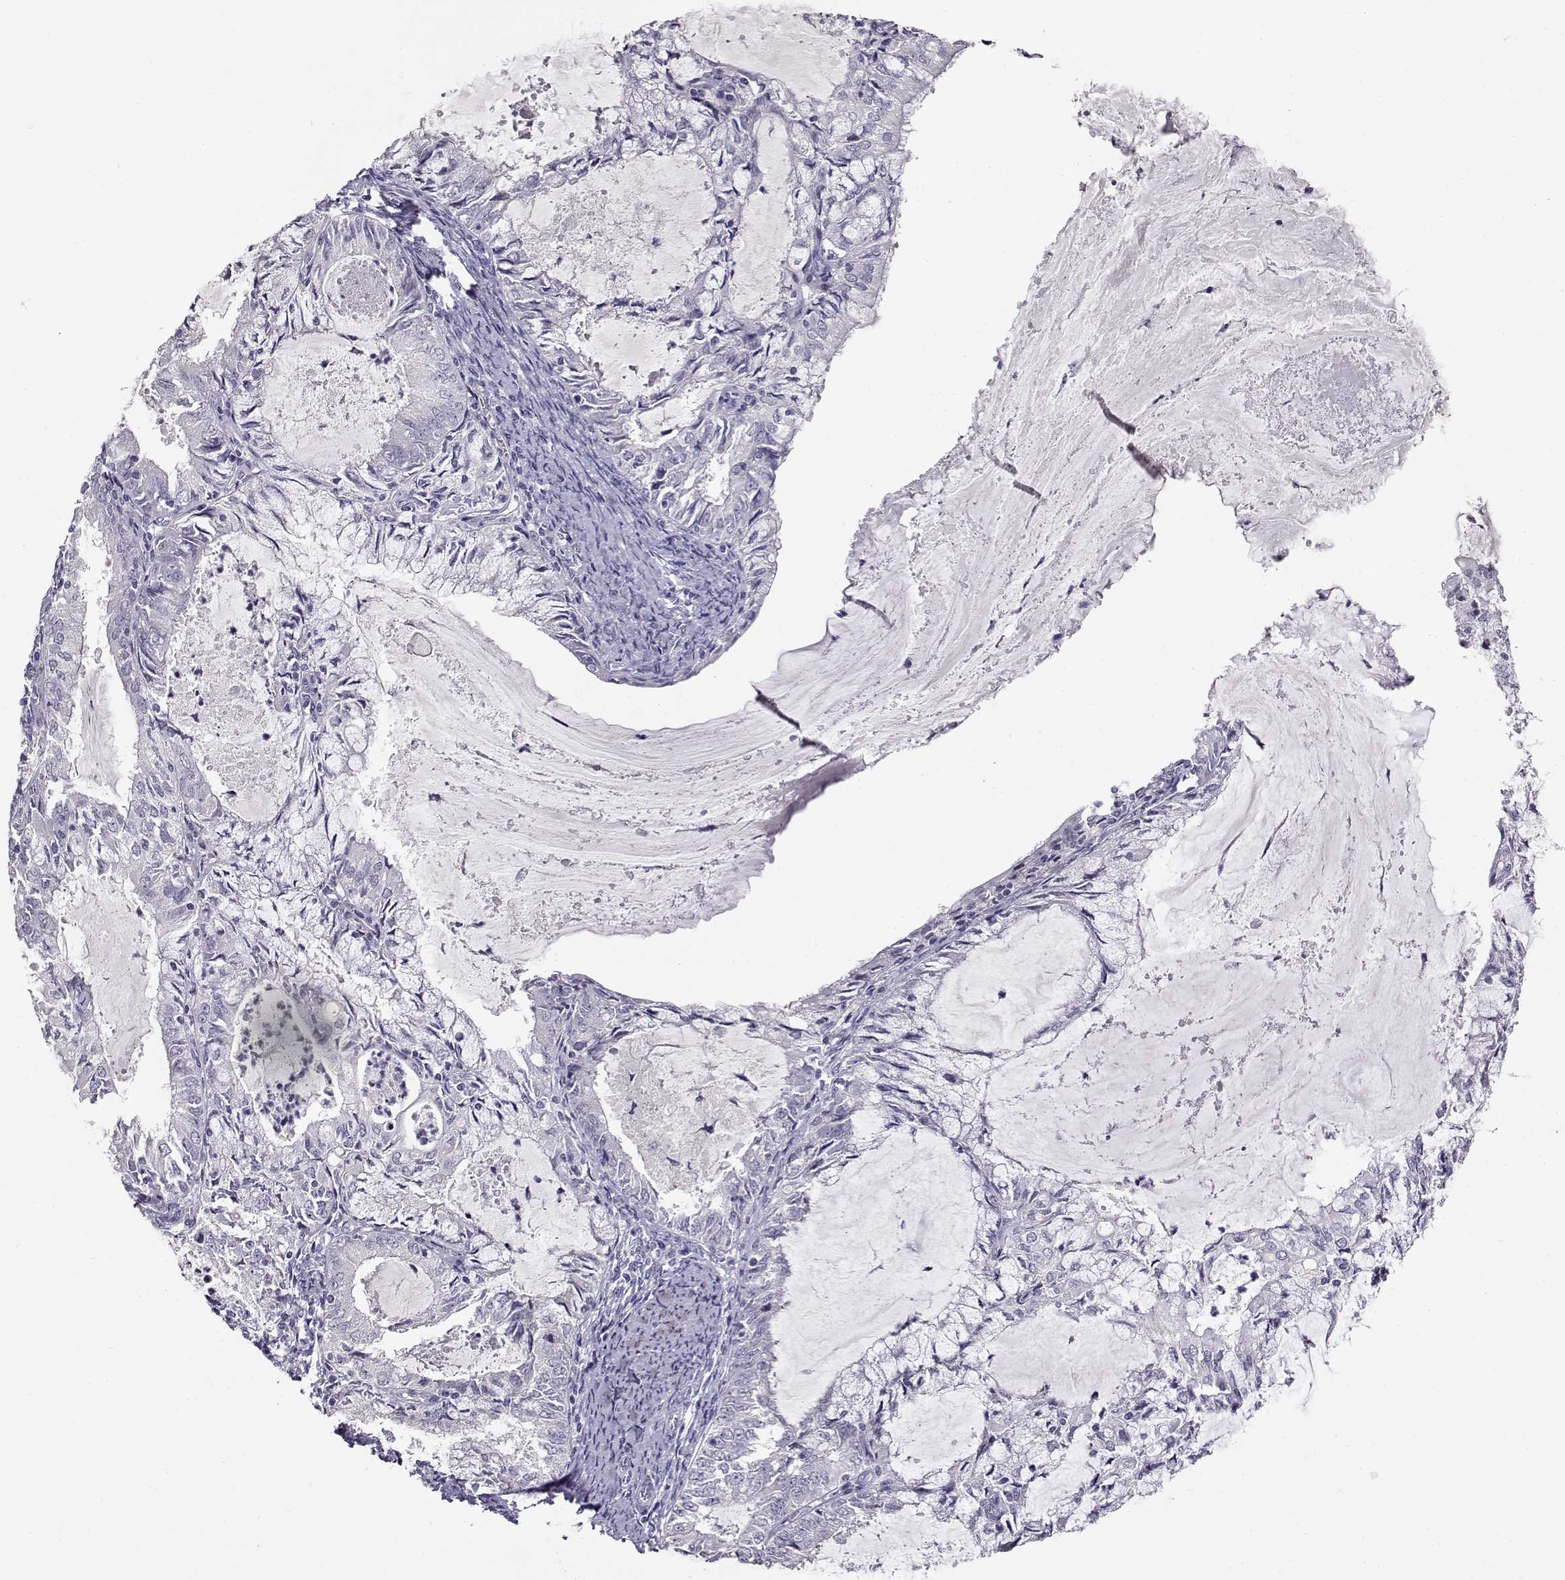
{"staining": {"intensity": "negative", "quantity": "none", "location": "none"}, "tissue": "endometrial cancer", "cell_type": "Tumor cells", "image_type": "cancer", "snomed": [{"axis": "morphology", "description": "Adenocarcinoma, NOS"}, {"axis": "topography", "description": "Endometrium"}], "caption": "Immunohistochemical staining of endometrial adenocarcinoma displays no significant expression in tumor cells.", "gene": "RHOXF2", "patient": {"sex": "female", "age": 57}}